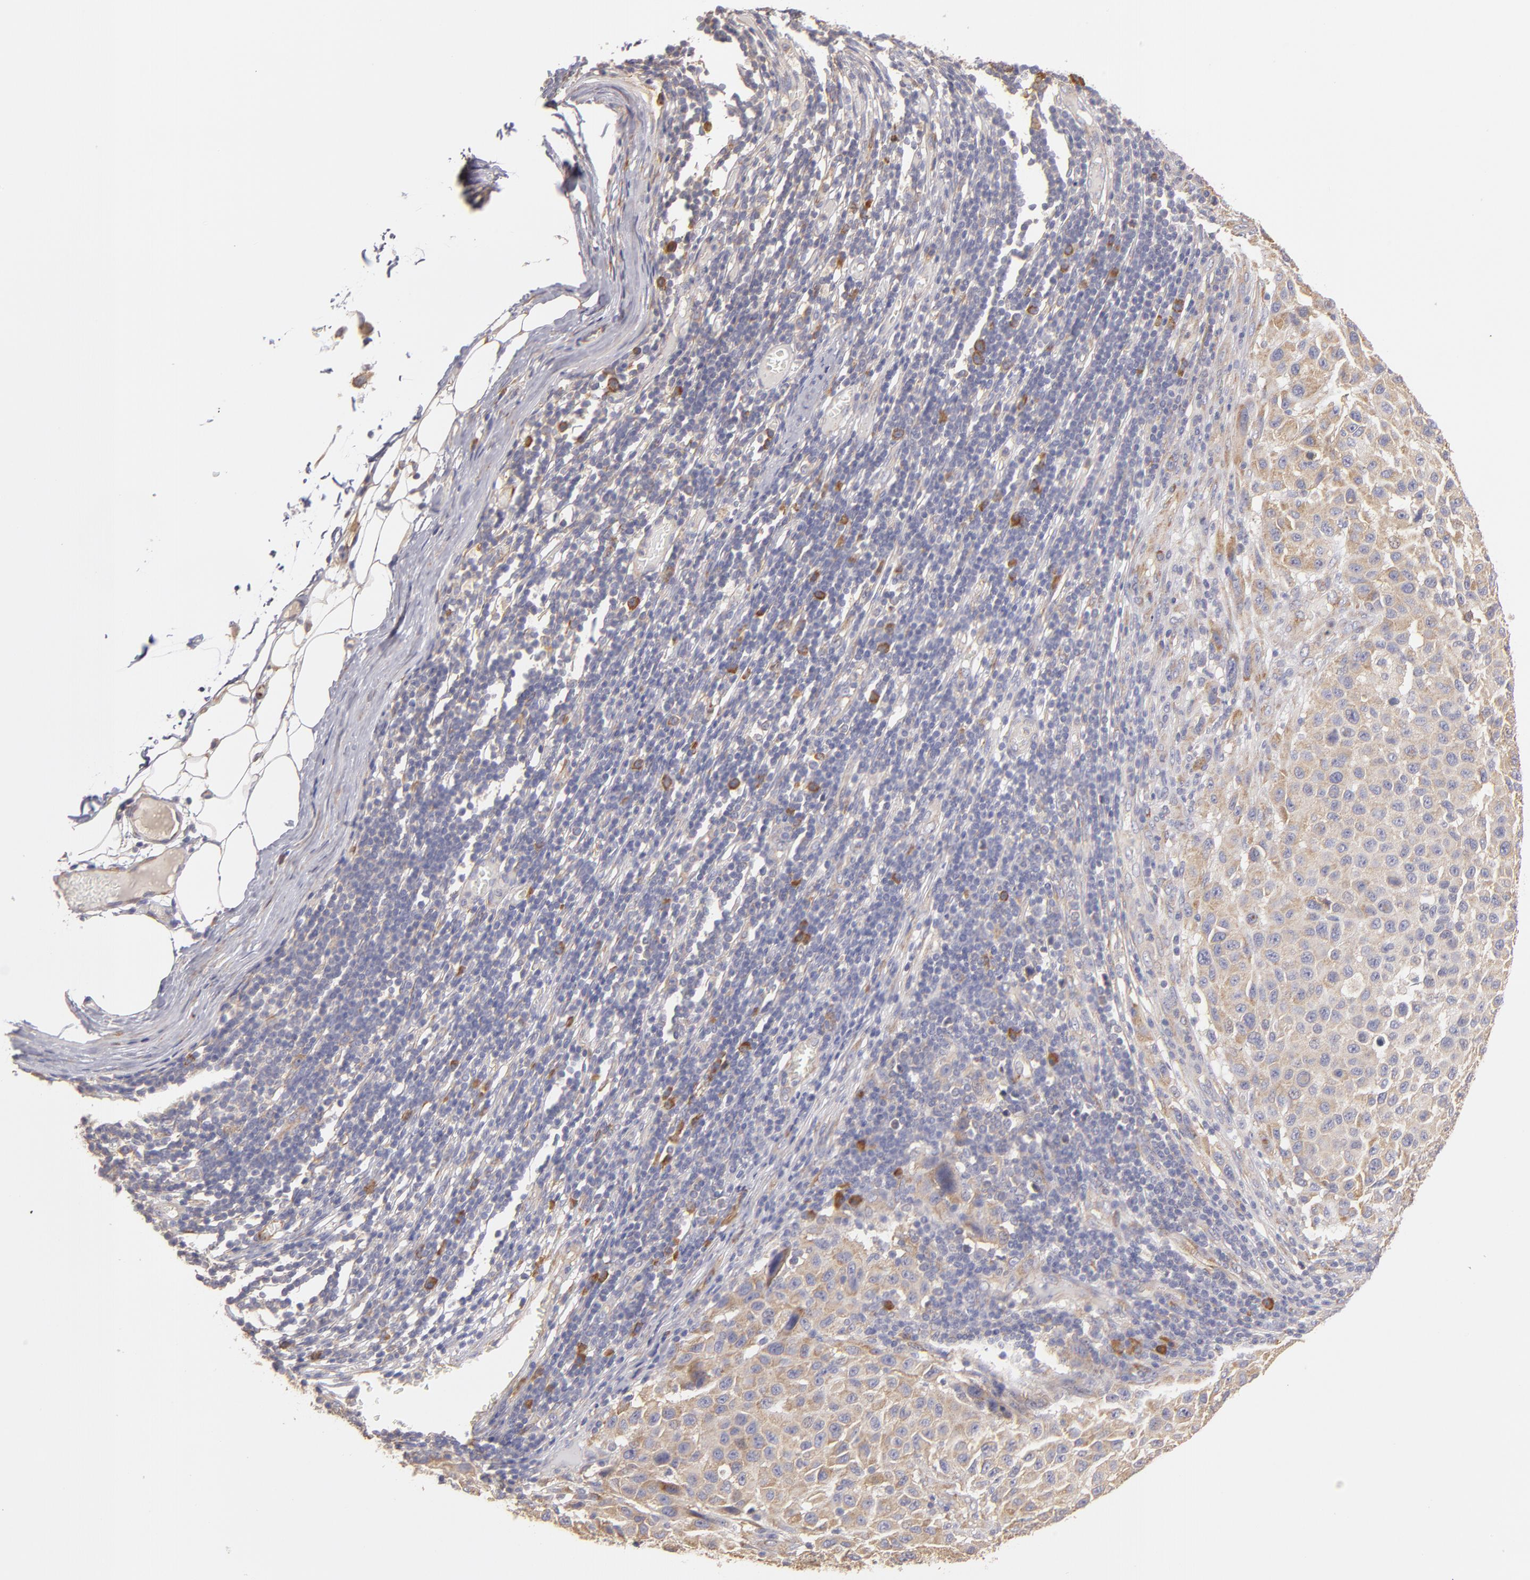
{"staining": {"intensity": "moderate", "quantity": ">75%", "location": "cytoplasmic/membranous"}, "tissue": "melanoma", "cell_type": "Tumor cells", "image_type": "cancer", "snomed": [{"axis": "morphology", "description": "Malignant melanoma, Metastatic site"}, {"axis": "topography", "description": "Lymph node"}], "caption": "Approximately >75% of tumor cells in malignant melanoma (metastatic site) display moderate cytoplasmic/membranous protein expression as visualized by brown immunohistochemical staining.", "gene": "ENTPD5", "patient": {"sex": "male", "age": 61}}